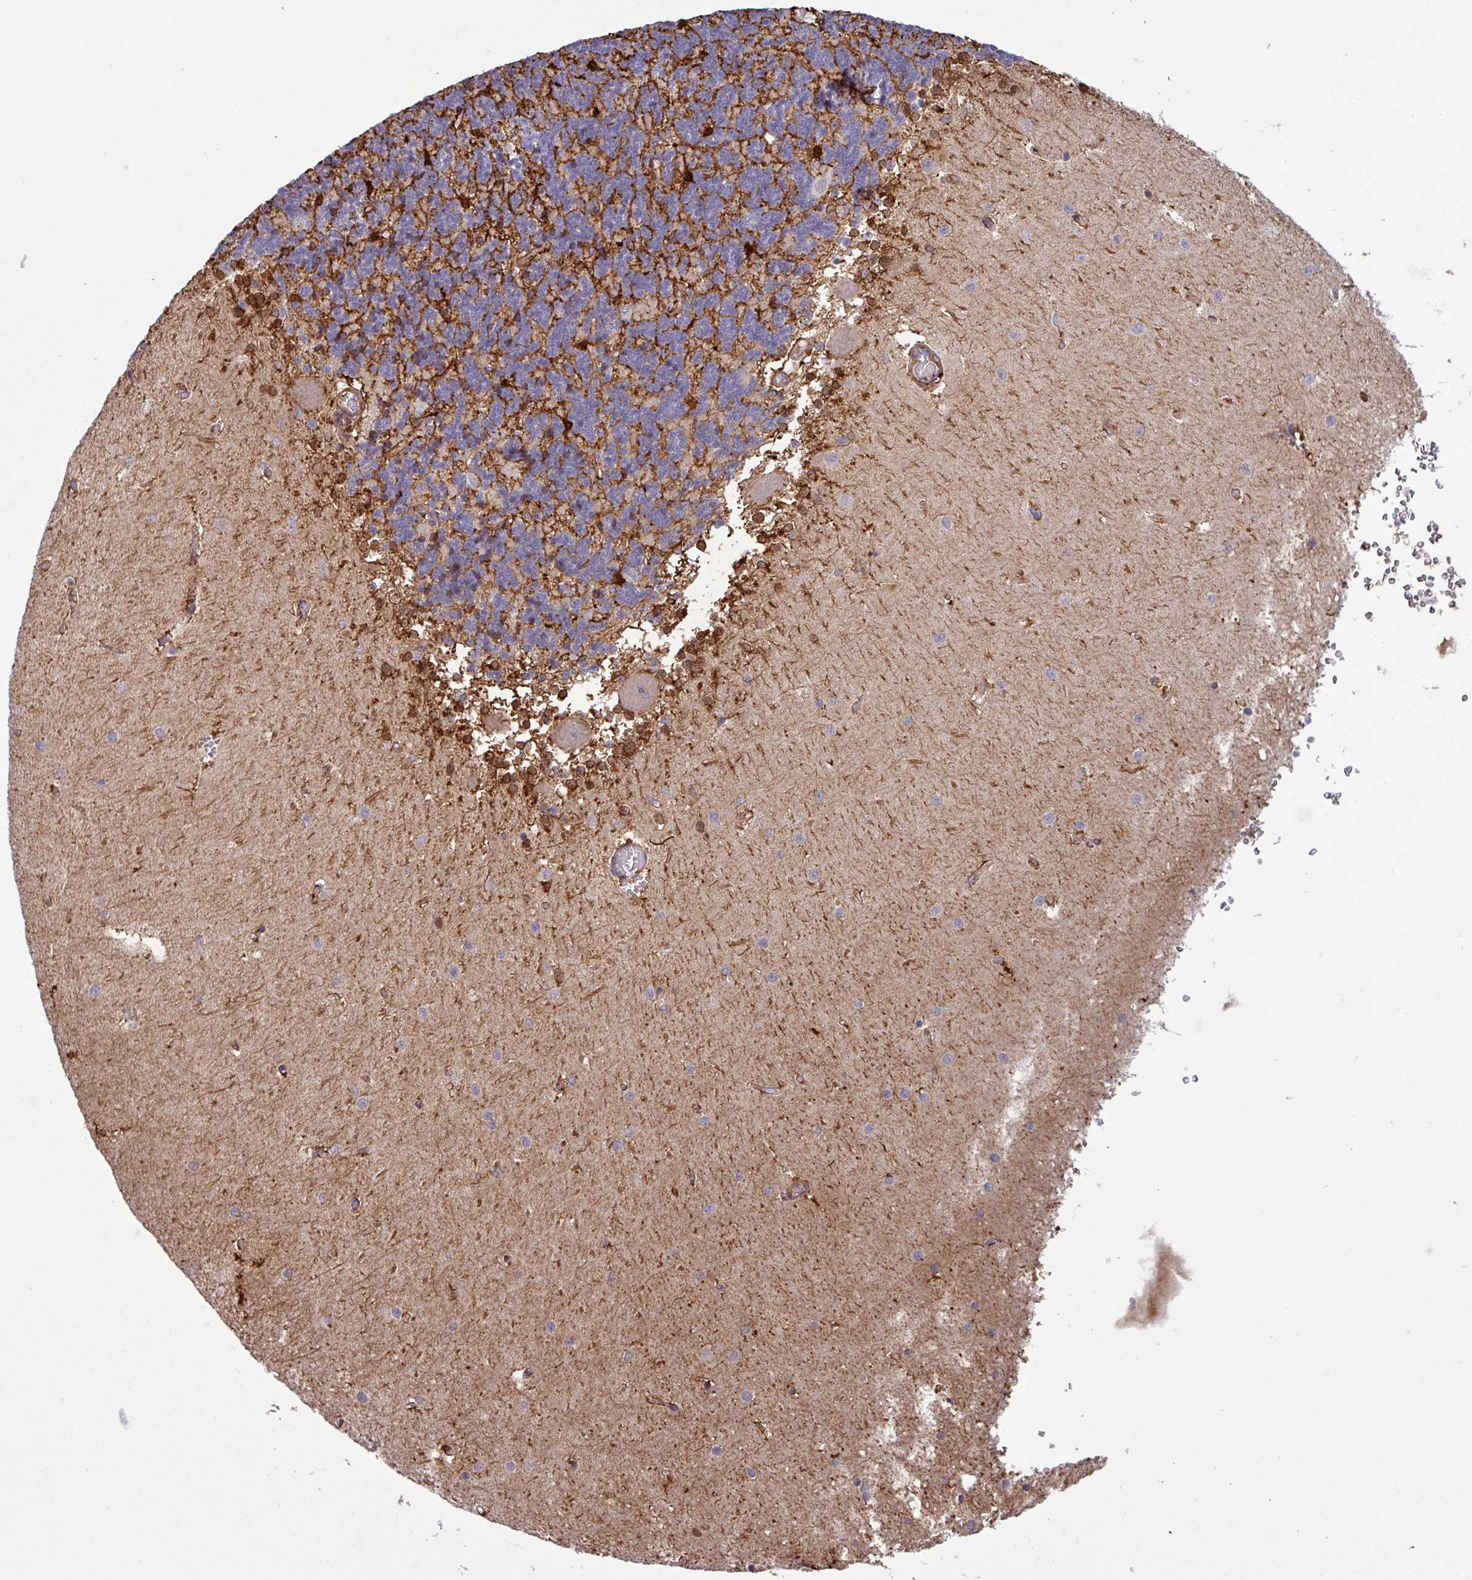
{"staining": {"intensity": "strong", "quantity": "<25%", "location": "cytoplasmic/membranous"}, "tissue": "cerebellum", "cell_type": "Cells in granular layer", "image_type": "normal", "snomed": [{"axis": "morphology", "description": "Normal tissue, NOS"}, {"axis": "topography", "description": "Cerebellum"}], "caption": "Immunohistochemistry (DAB (3,3'-diaminobenzidine)) staining of normal cerebellum demonstrates strong cytoplasmic/membranous protein expression in about <25% of cells in granular layer.", "gene": "PCED1A", "patient": {"sex": "male", "age": 37}}